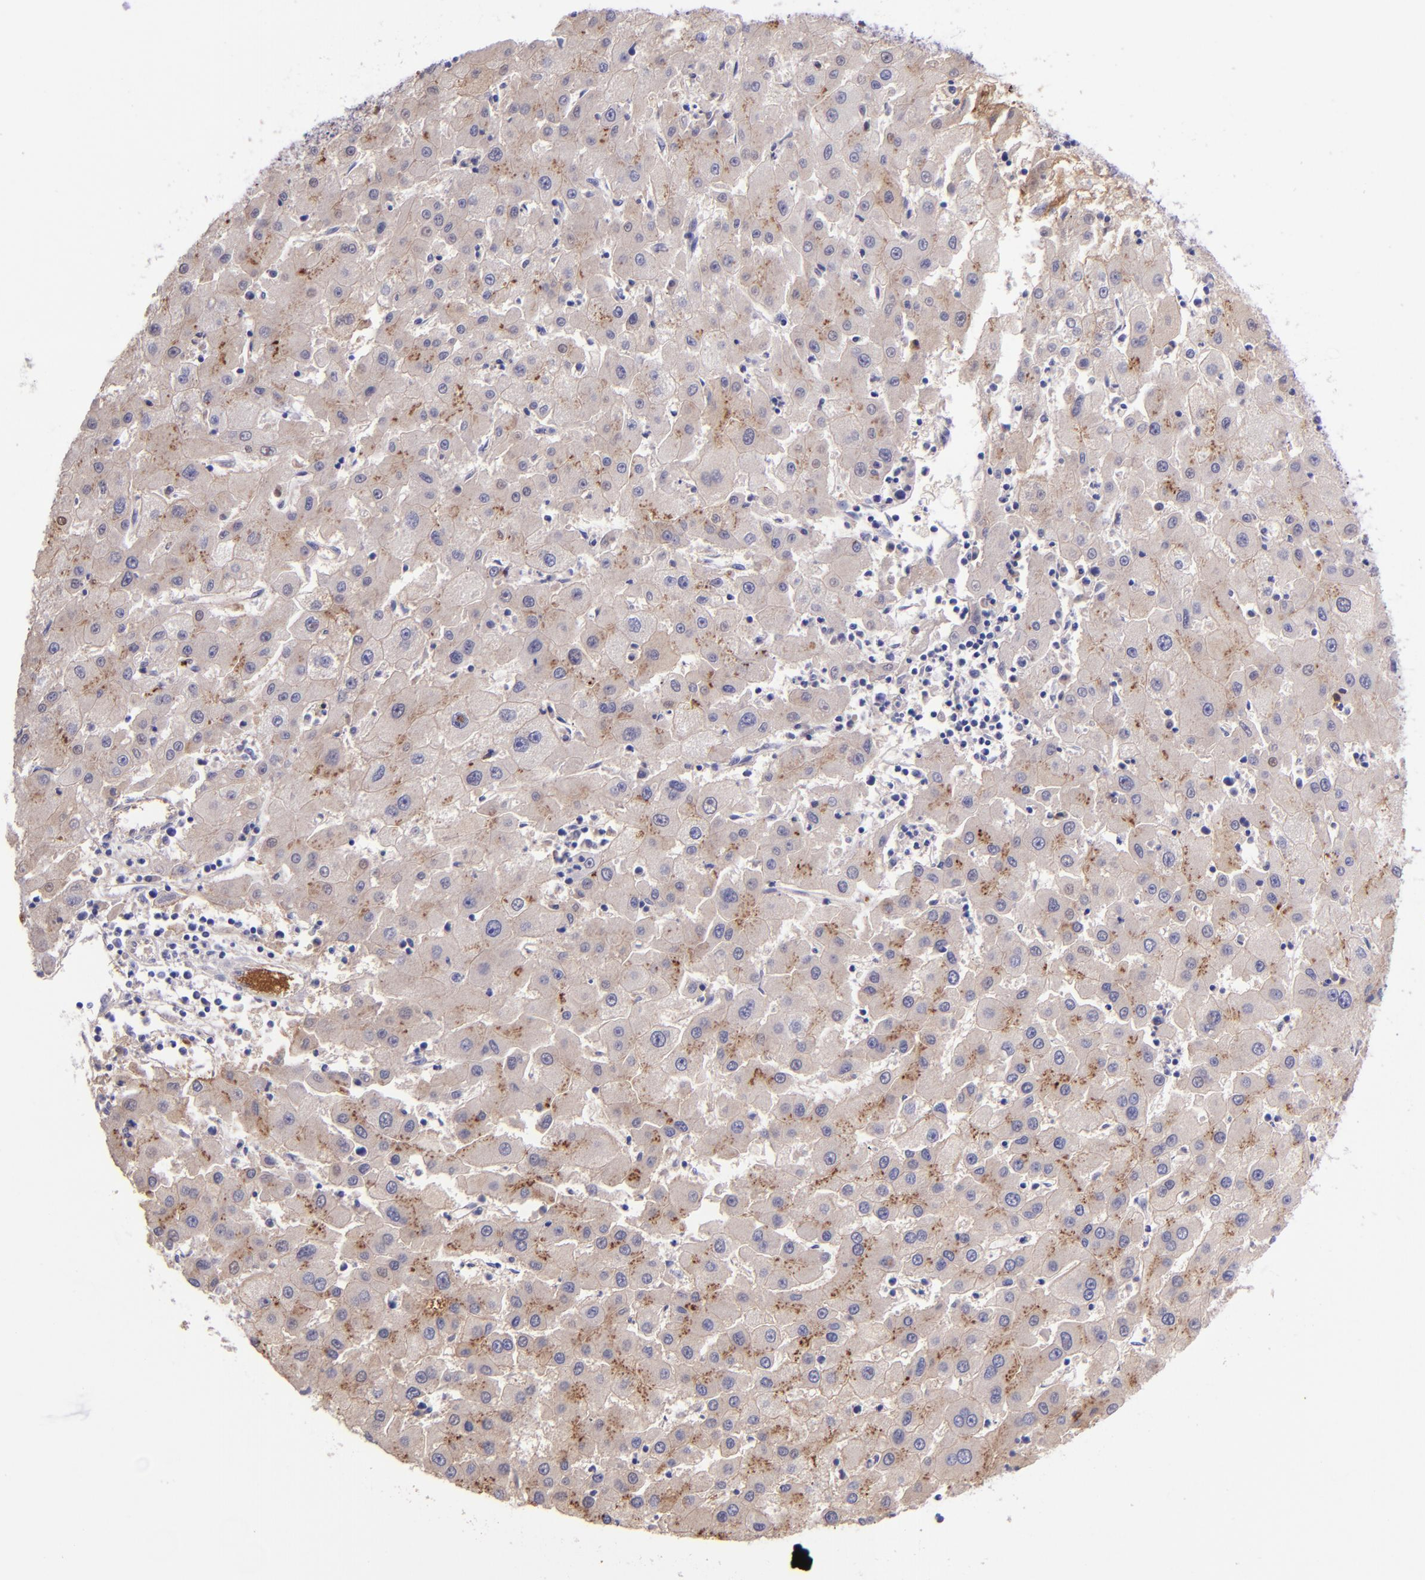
{"staining": {"intensity": "weak", "quantity": ">75%", "location": "cytoplasmic/membranous"}, "tissue": "liver cancer", "cell_type": "Tumor cells", "image_type": "cancer", "snomed": [{"axis": "morphology", "description": "Carcinoma, Hepatocellular, NOS"}, {"axis": "topography", "description": "Liver"}], "caption": "Protein staining by immunohistochemistry (IHC) demonstrates weak cytoplasmic/membranous staining in approximately >75% of tumor cells in liver cancer. (DAB = brown stain, brightfield microscopy at high magnification).", "gene": "KNG1", "patient": {"sex": "male", "age": 72}}